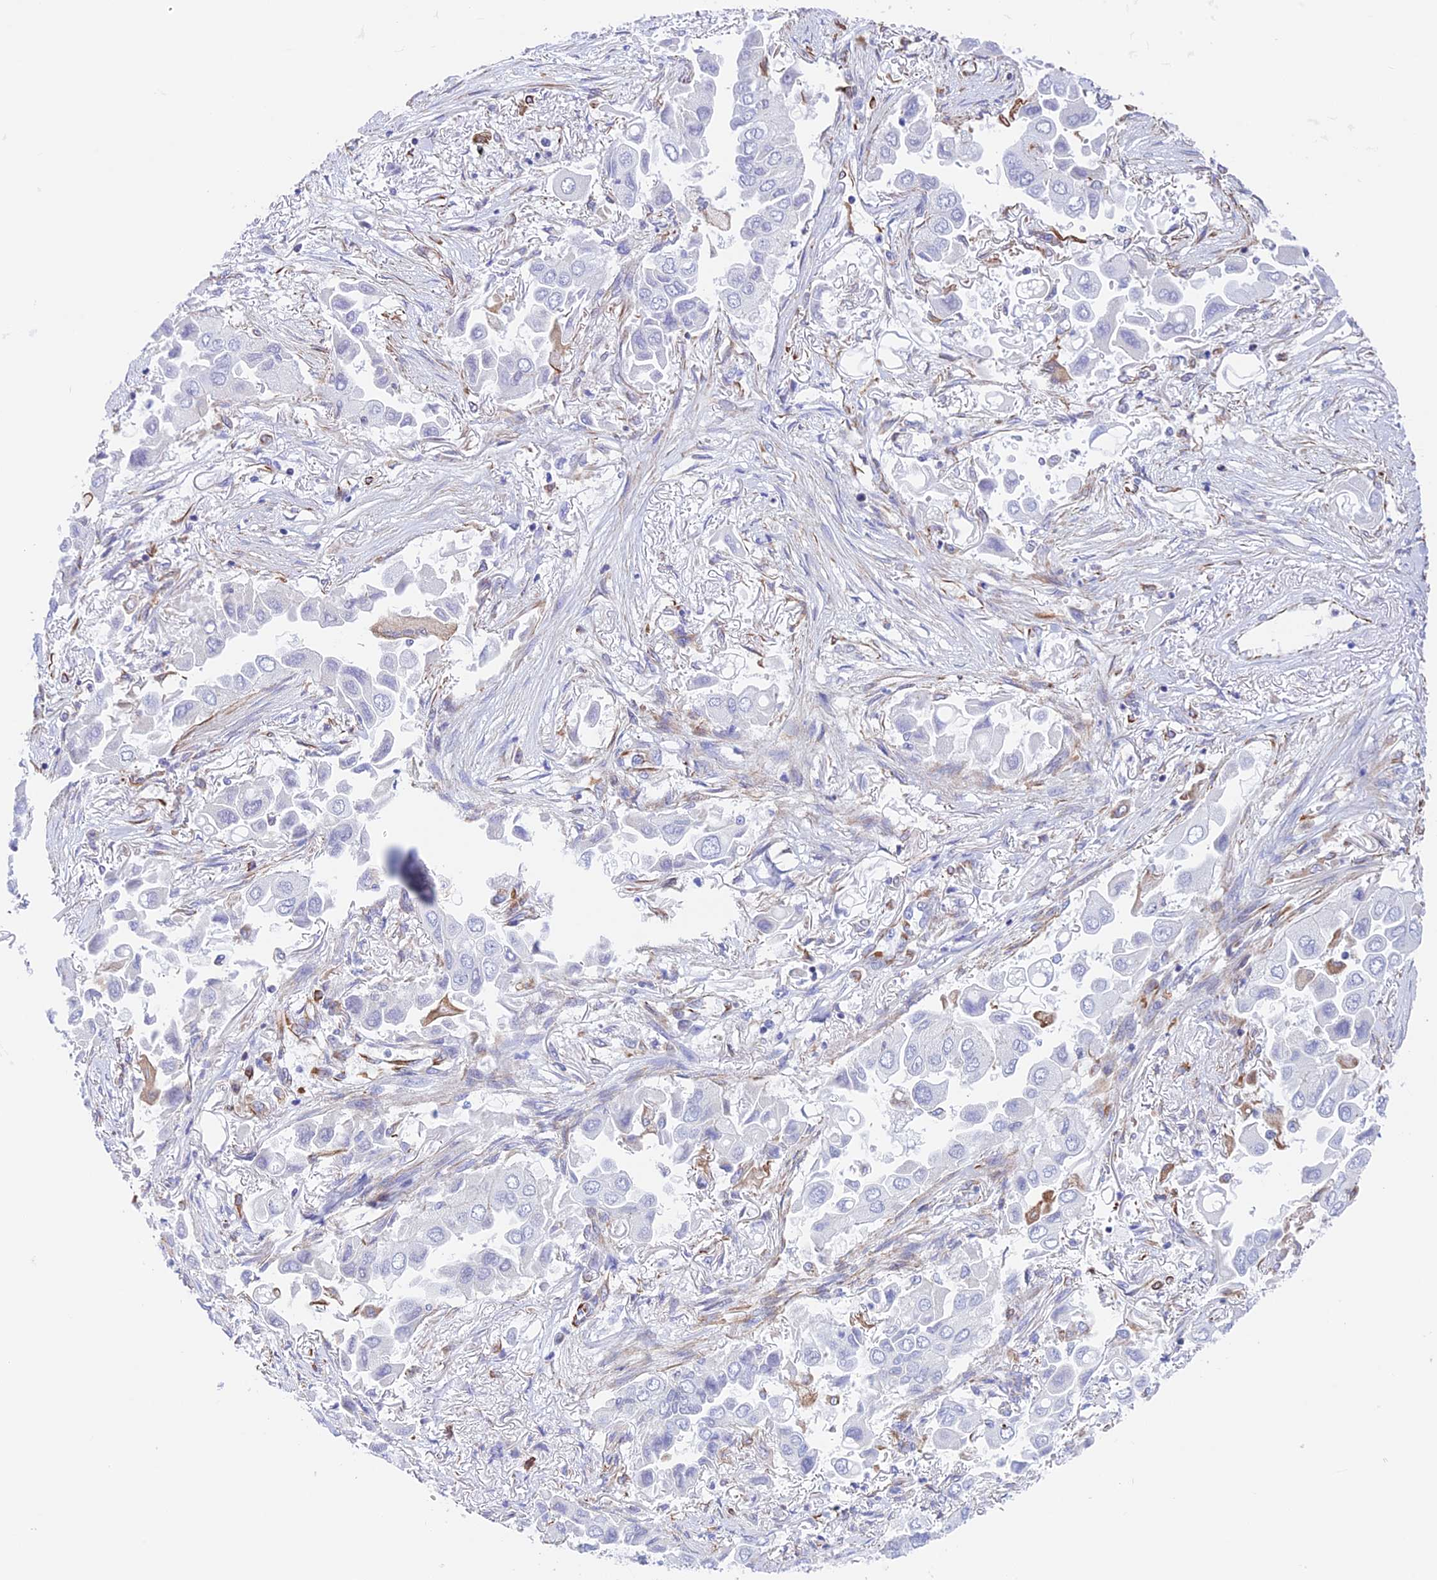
{"staining": {"intensity": "negative", "quantity": "none", "location": "none"}, "tissue": "lung cancer", "cell_type": "Tumor cells", "image_type": "cancer", "snomed": [{"axis": "morphology", "description": "Adenocarcinoma, NOS"}, {"axis": "topography", "description": "Lung"}], "caption": "This micrograph is of adenocarcinoma (lung) stained with IHC to label a protein in brown with the nuclei are counter-stained blue. There is no expression in tumor cells.", "gene": "ZNF652", "patient": {"sex": "female", "age": 76}}